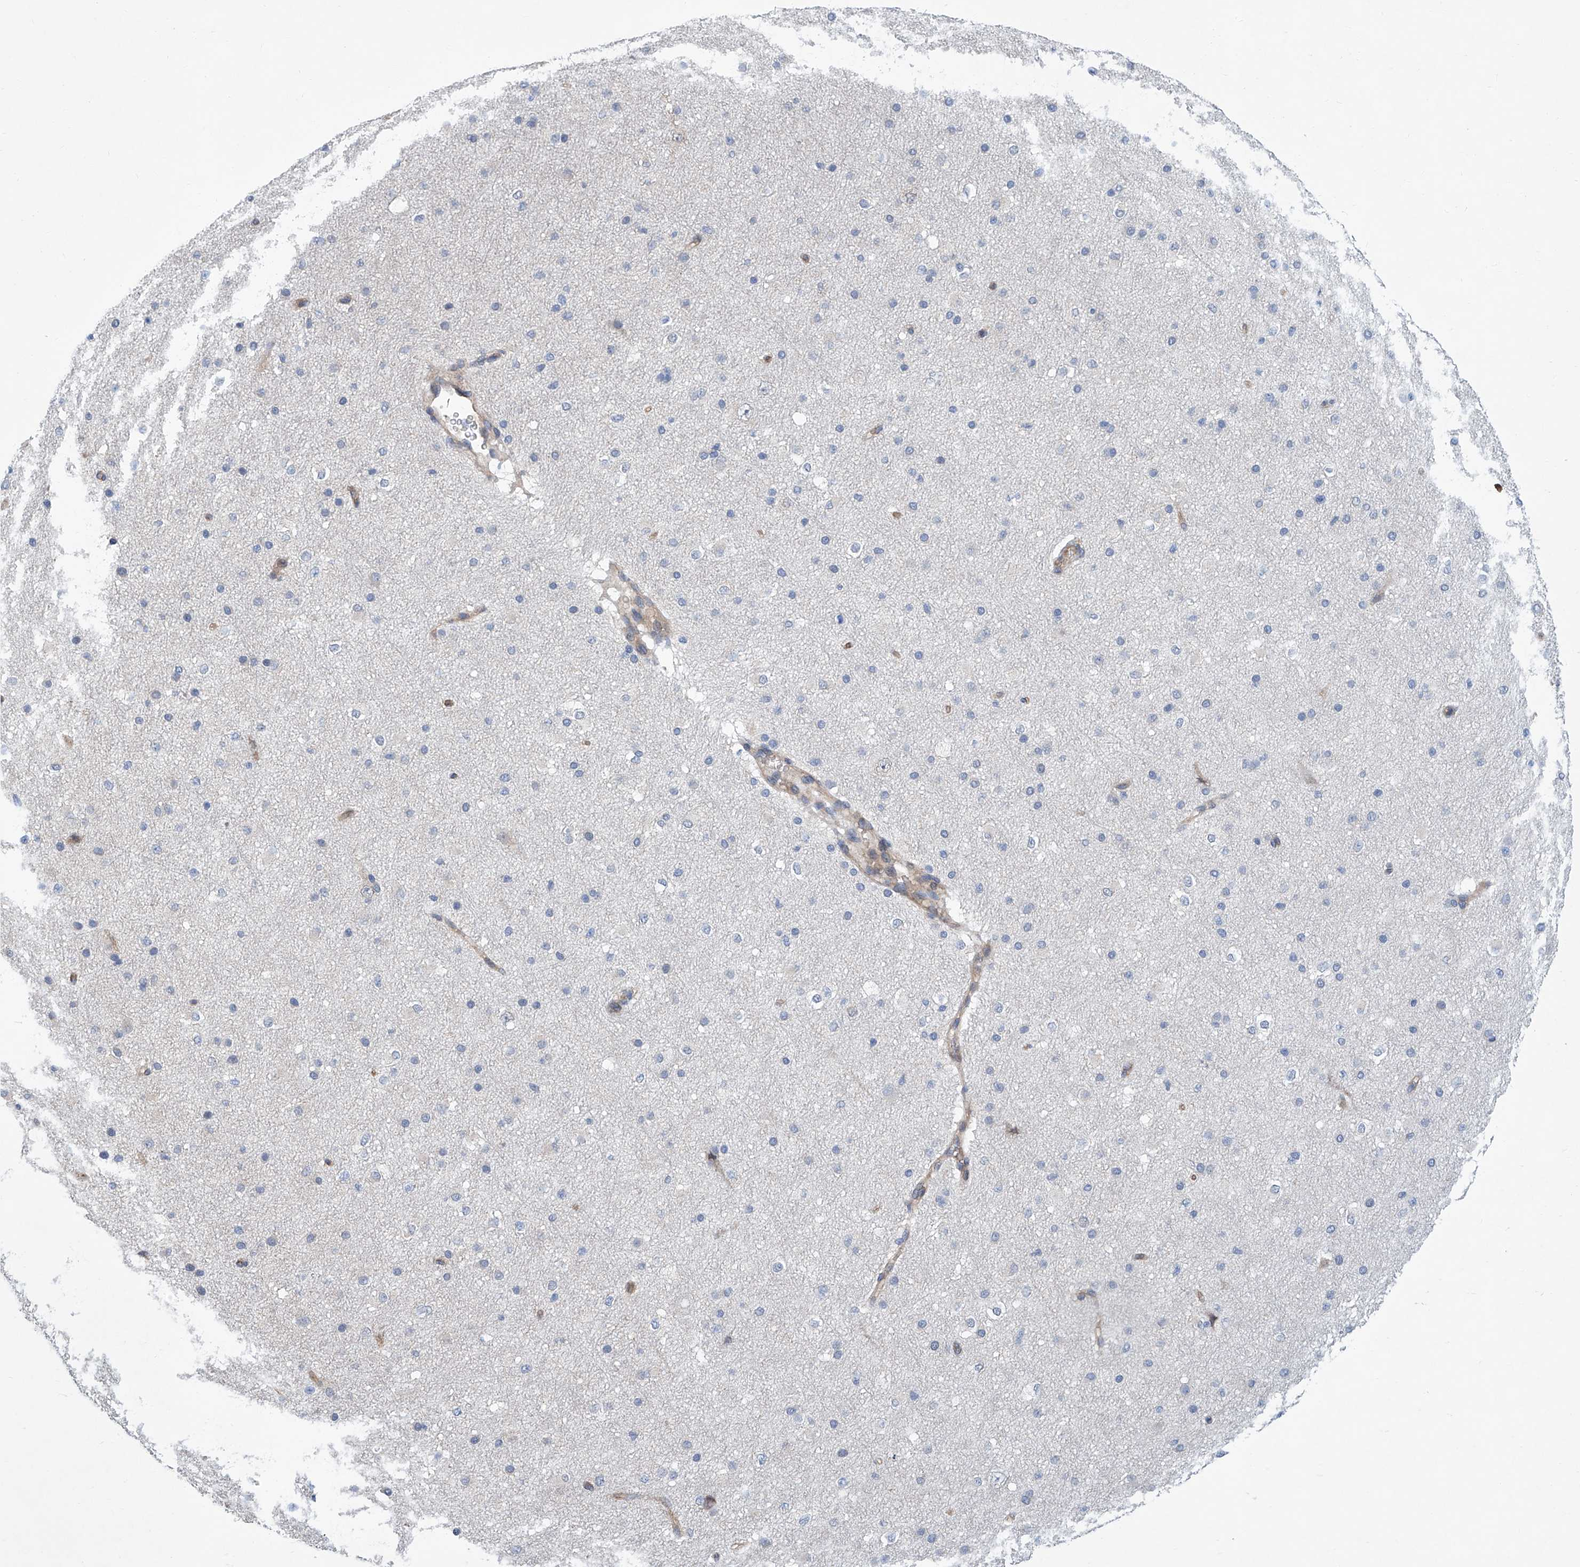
{"staining": {"intensity": "negative", "quantity": "none", "location": "none"}, "tissue": "cerebral cortex", "cell_type": "Endothelial cells", "image_type": "normal", "snomed": [{"axis": "morphology", "description": "Normal tissue, NOS"}, {"axis": "morphology", "description": "Developmental malformation"}, {"axis": "topography", "description": "Cerebral cortex"}], "caption": "Endothelial cells are negative for protein expression in unremarkable human cerebral cortex. (Brightfield microscopy of DAB (3,3'-diaminobenzidine) IHC at high magnification).", "gene": "EIF2D", "patient": {"sex": "female", "age": 30}}